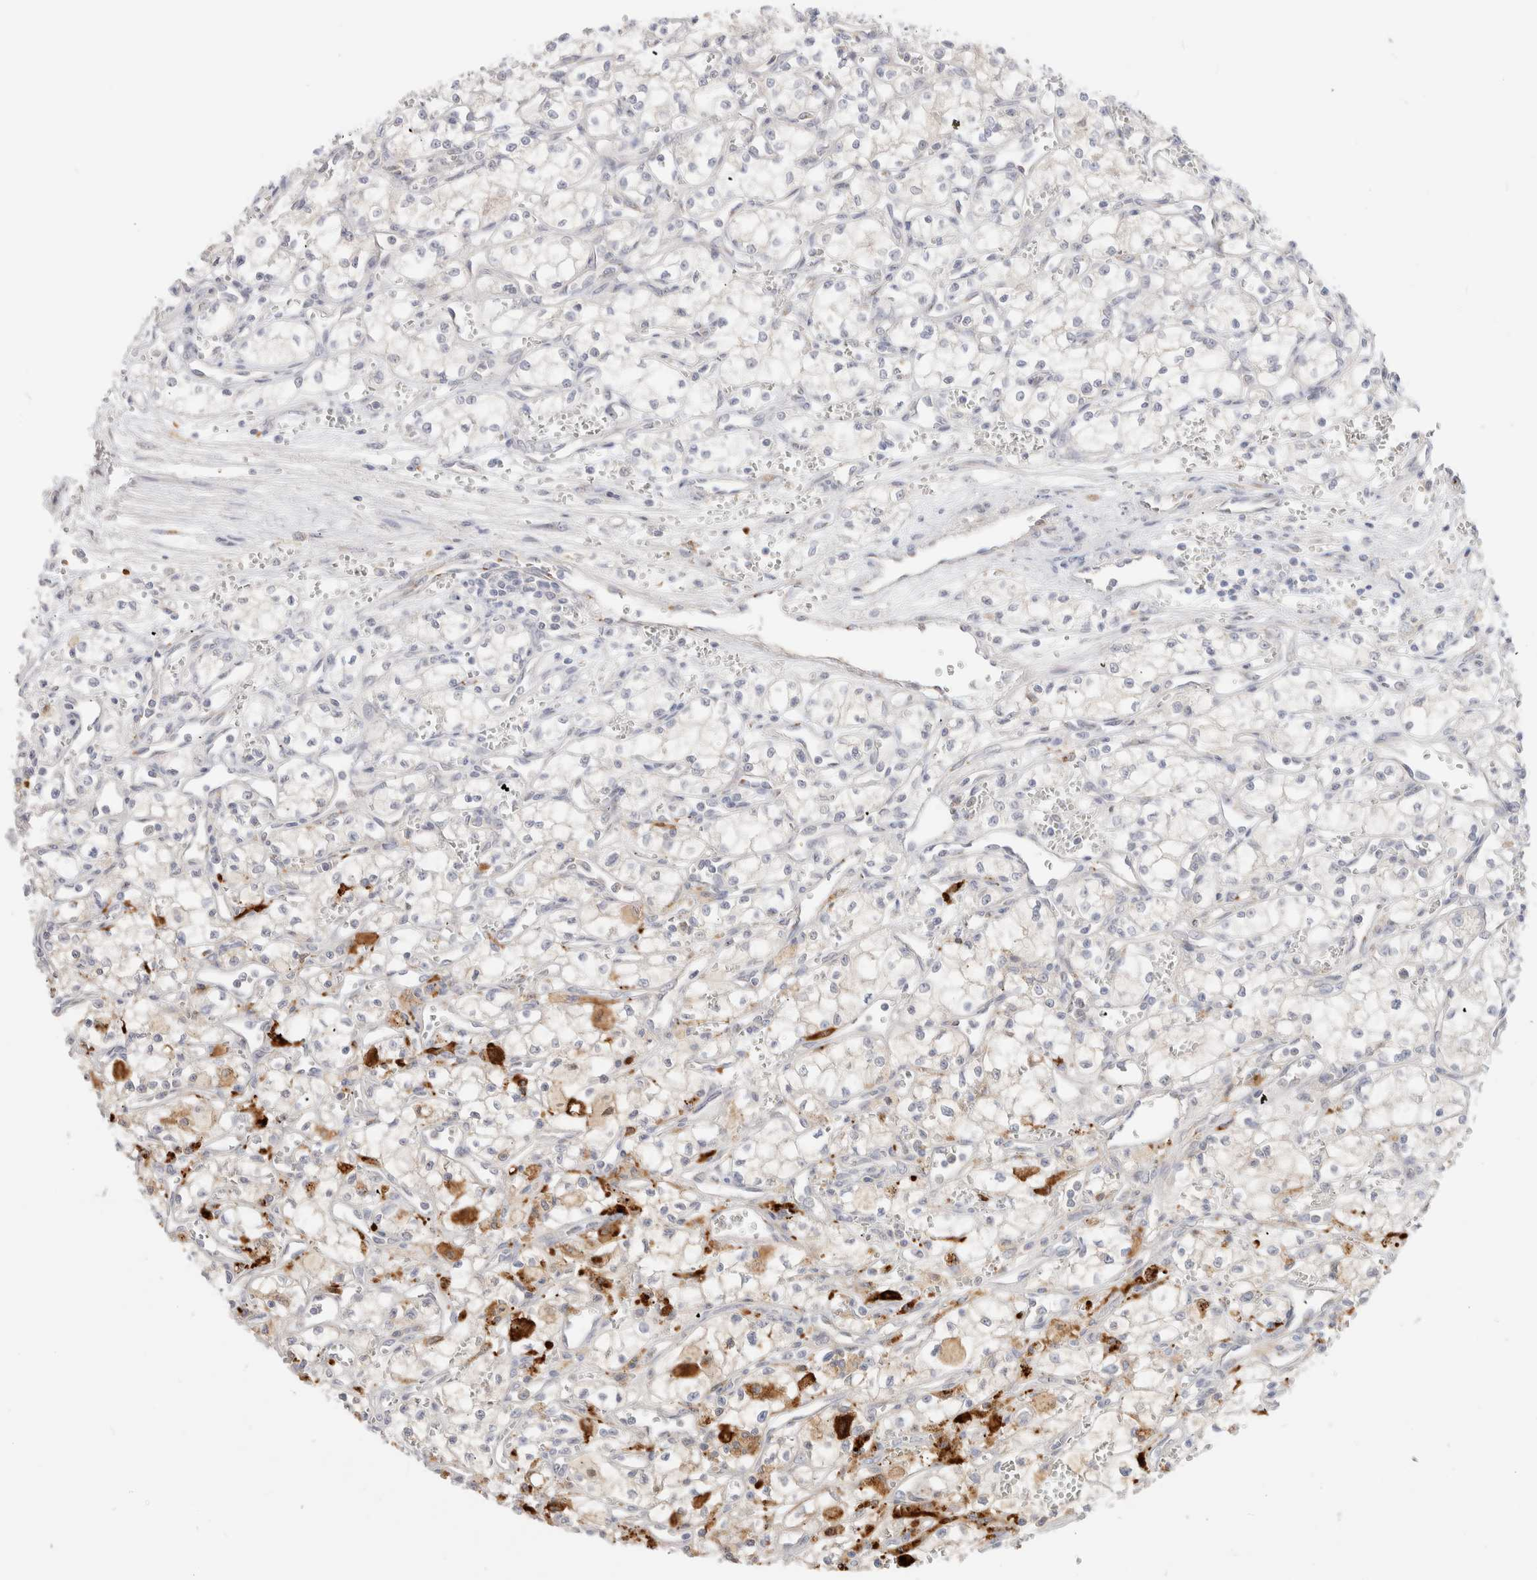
{"staining": {"intensity": "moderate", "quantity": "<25%", "location": "cytoplasmic/membranous"}, "tissue": "renal cancer", "cell_type": "Tumor cells", "image_type": "cancer", "snomed": [{"axis": "morphology", "description": "Adenocarcinoma, NOS"}, {"axis": "topography", "description": "Kidney"}], "caption": "High-power microscopy captured an immunohistochemistry (IHC) micrograph of renal adenocarcinoma, revealing moderate cytoplasmic/membranous positivity in about <25% of tumor cells. The protein is stained brown, and the nuclei are stained in blue (DAB IHC with brightfield microscopy, high magnification).", "gene": "EFCAB13", "patient": {"sex": "male", "age": 59}}